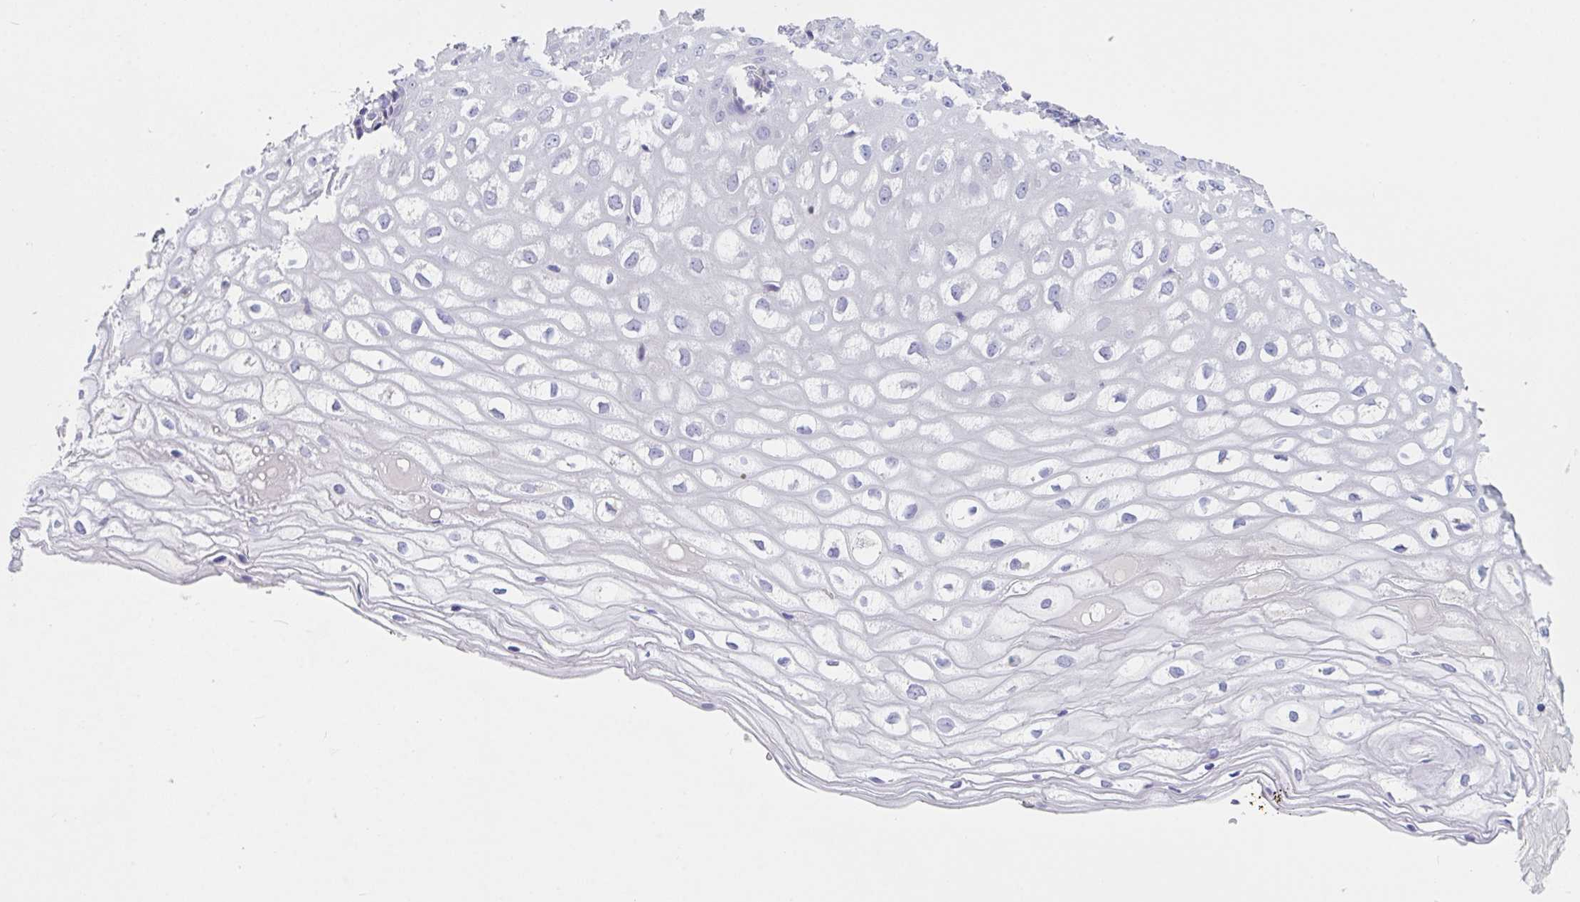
{"staining": {"intensity": "negative", "quantity": "none", "location": "none"}, "tissue": "cervix", "cell_type": "Glandular cells", "image_type": "normal", "snomed": [{"axis": "morphology", "description": "Normal tissue, NOS"}, {"axis": "topography", "description": "Cervix"}], "caption": "Immunohistochemistry (IHC) photomicrograph of benign human cervix stained for a protein (brown), which reveals no staining in glandular cells. Brightfield microscopy of IHC stained with DAB (3,3'-diaminobenzidine) (brown) and hematoxylin (blue), captured at high magnification.", "gene": "ABHD16A", "patient": {"sex": "female", "age": 36}}